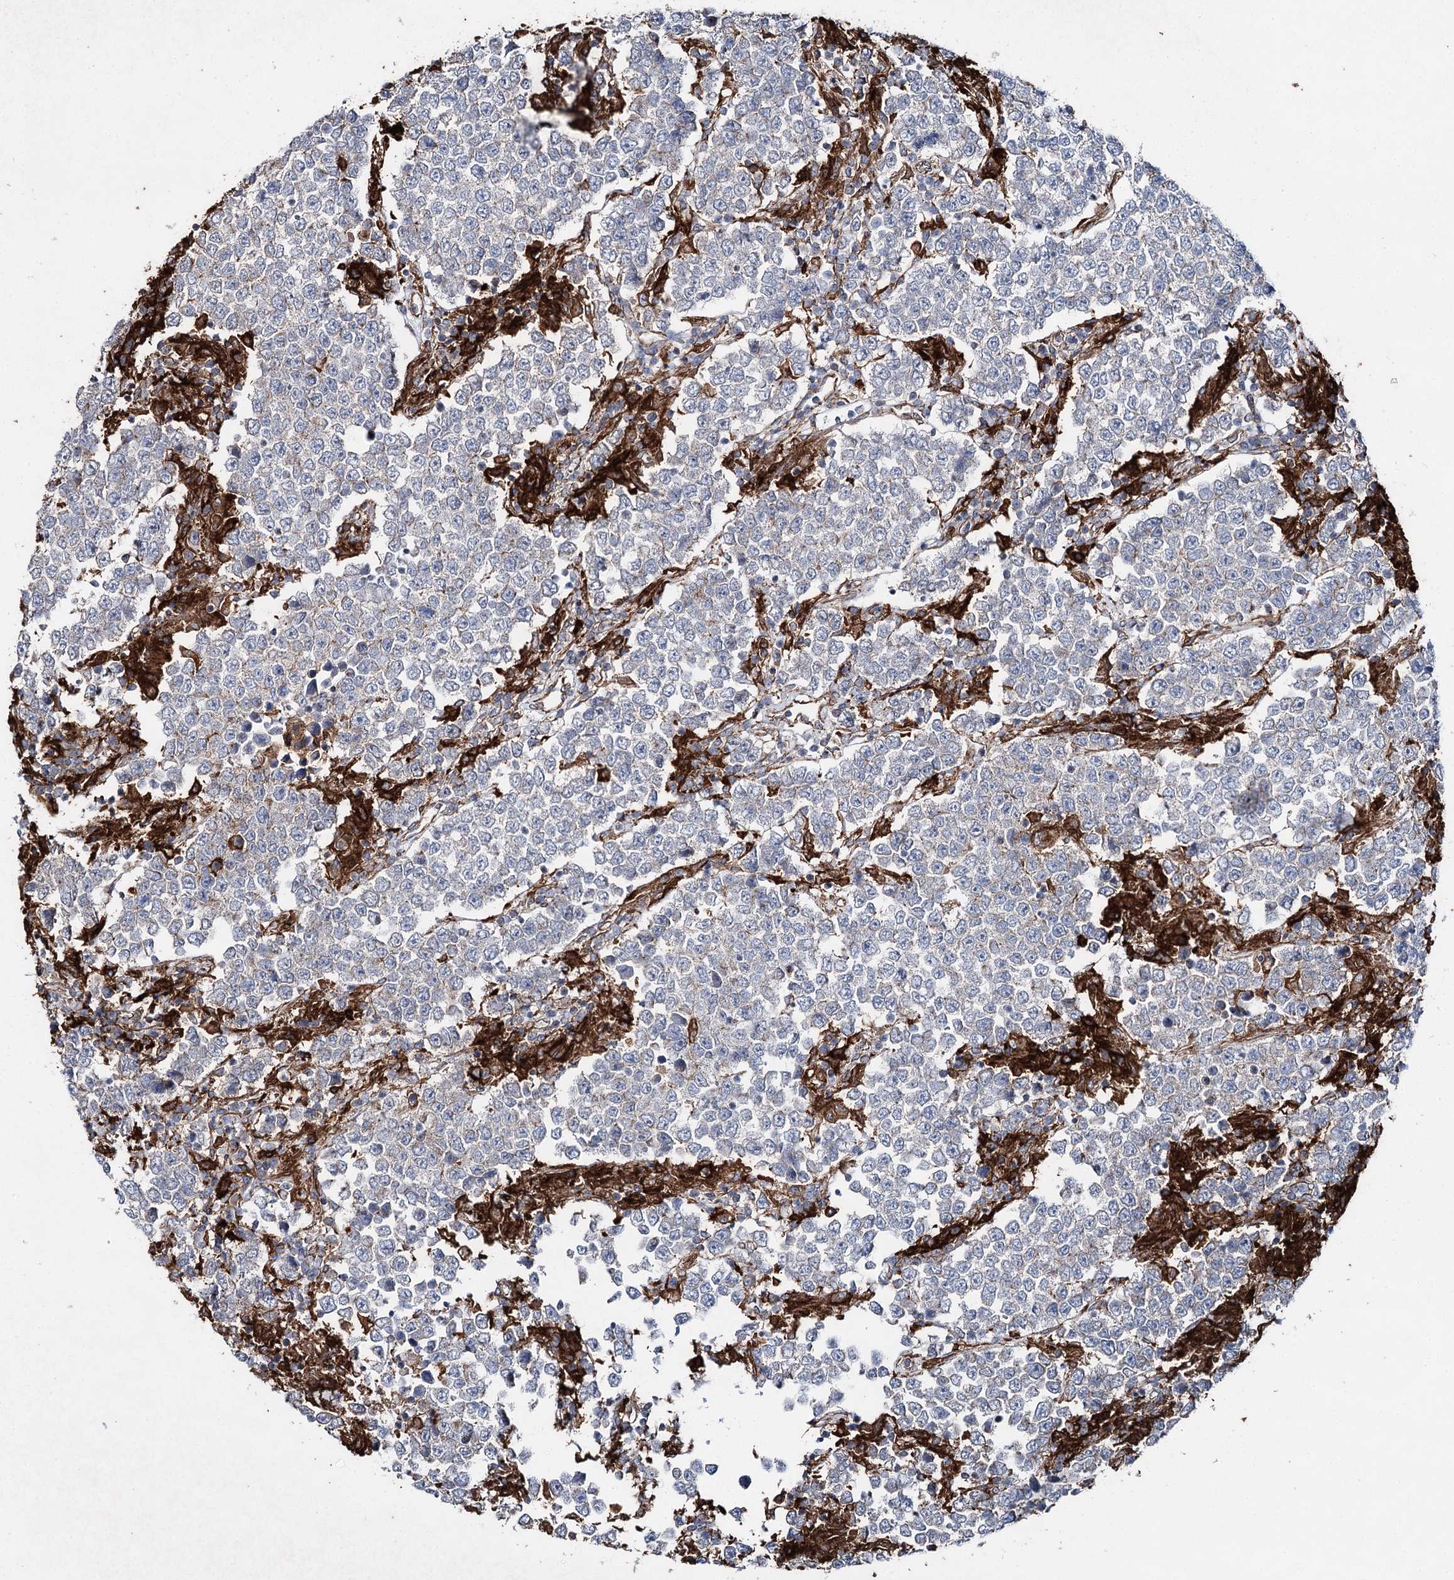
{"staining": {"intensity": "negative", "quantity": "none", "location": "none"}, "tissue": "testis cancer", "cell_type": "Tumor cells", "image_type": "cancer", "snomed": [{"axis": "morphology", "description": "Normal tissue, NOS"}, {"axis": "morphology", "description": "Urothelial carcinoma, High grade"}, {"axis": "morphology", "description": "Seminoma, NOS"}, {"axis": "morphology", "description": "Carcinoma, Embryonal, NOS"}, {"axis": "topography", "description": "Urinary bladder"}, {"axis": "topography", "description": "Testis"}], "caption": "IHC of high-grade urothelial carcinoma (testis) reveals no expression in tumor cells.", "gene": "CLEC4M", "patient": {"sex": "male", "age": 41}}